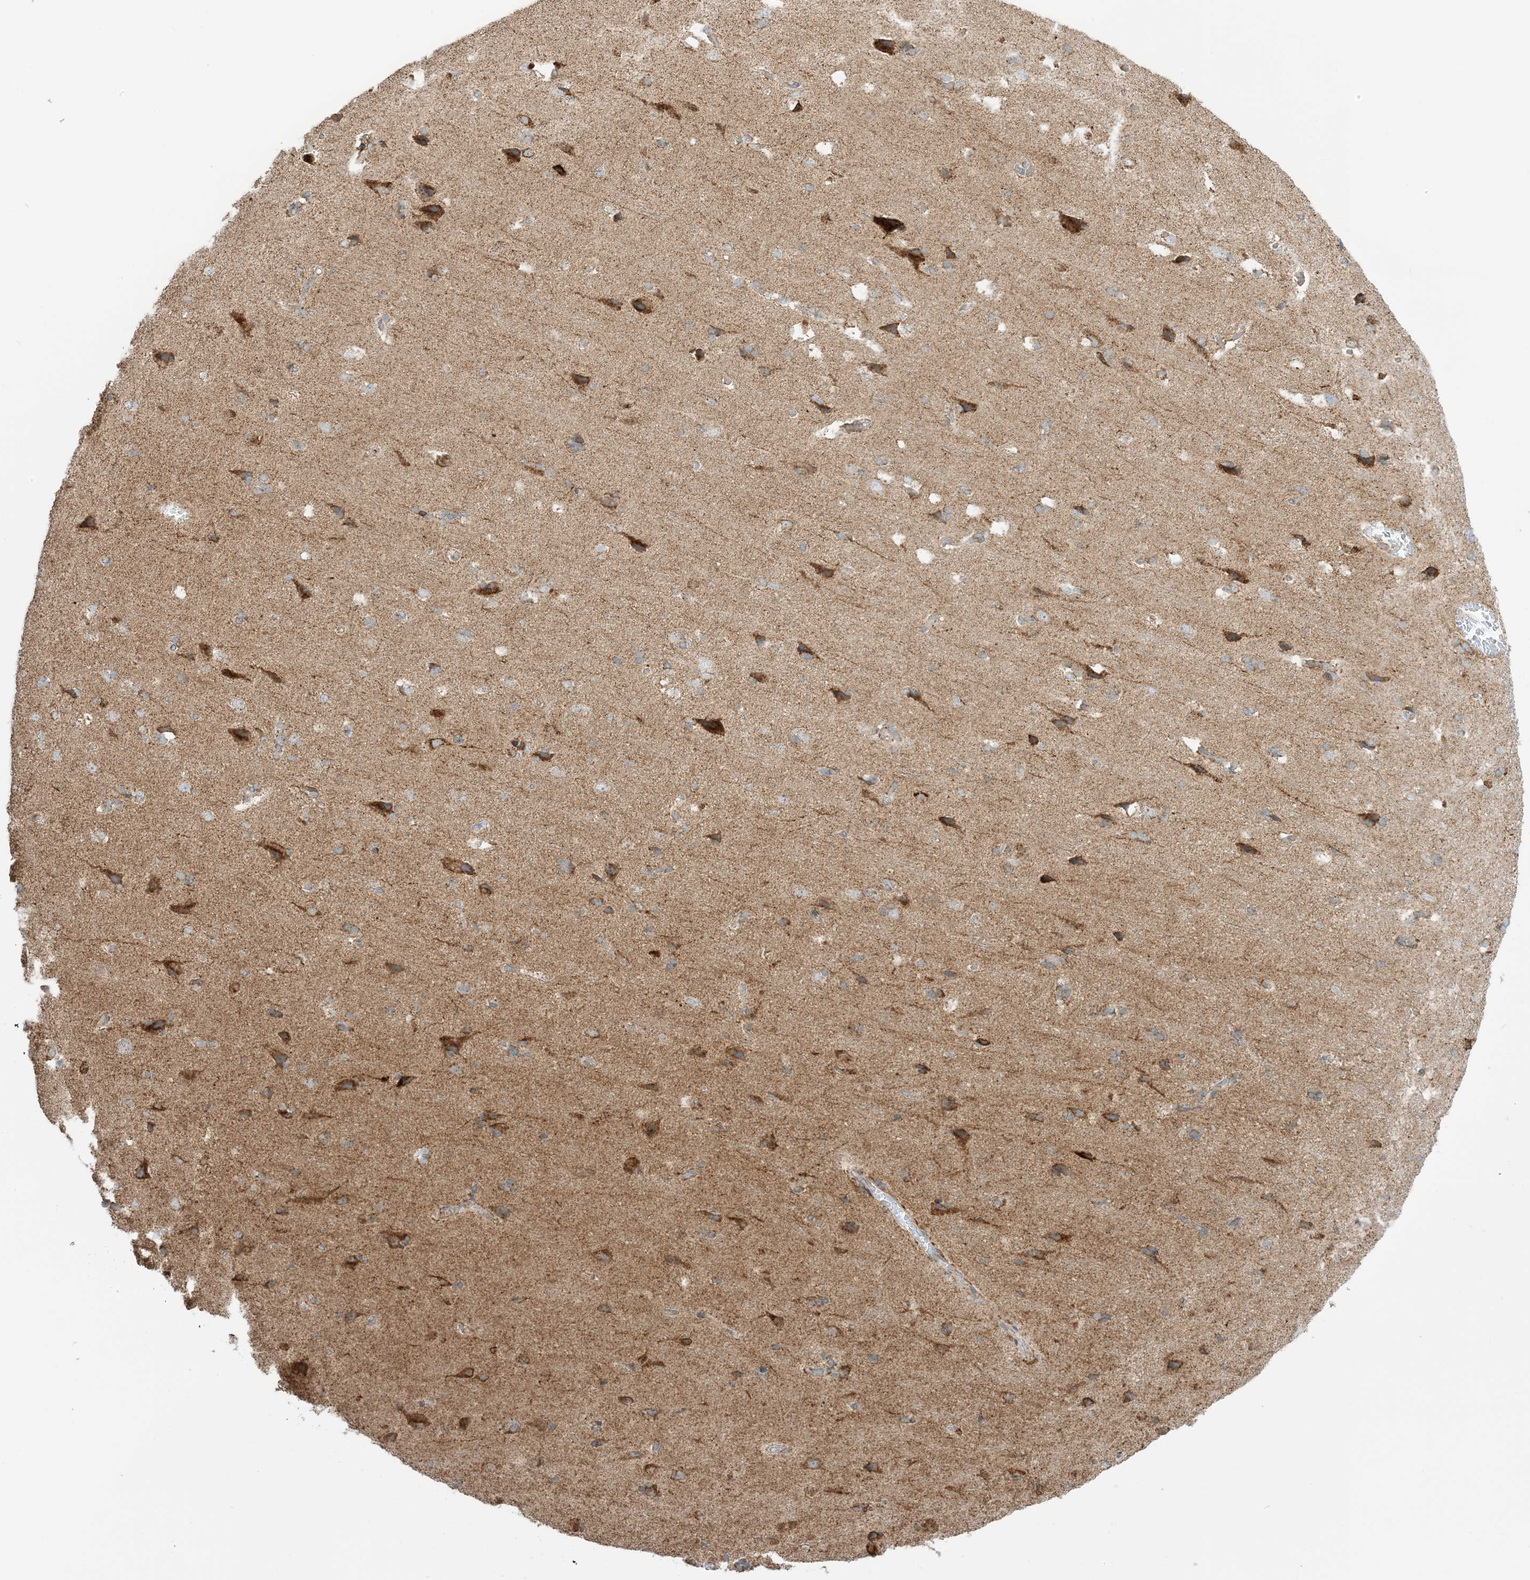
{"staining": {"intensity": "moderate", "quantity": "25%-75%", "location": "cytoplasmic/membranous"}, "tissue": "cerebral cortex", "cell_type": "Endothelial cells", "image_type": "normal", "snomed": [{"axis": "morphology", "description": "Normal tissue, NOS"}, {"axis": "topography", "description": "Cerebral cortex"}], "caption": "Immunohistochemical staining of normal cerebral cortex reveals moderate cytoplasmic/membranous protein positivity in about 25%-75% of endothelial cells. (DAB (3,3'-diaminobenzidine) IHC with brightfield microscopy, high magnification).", "gene": "N4BP3", "patient": {"sex": "male", "age": 62}}